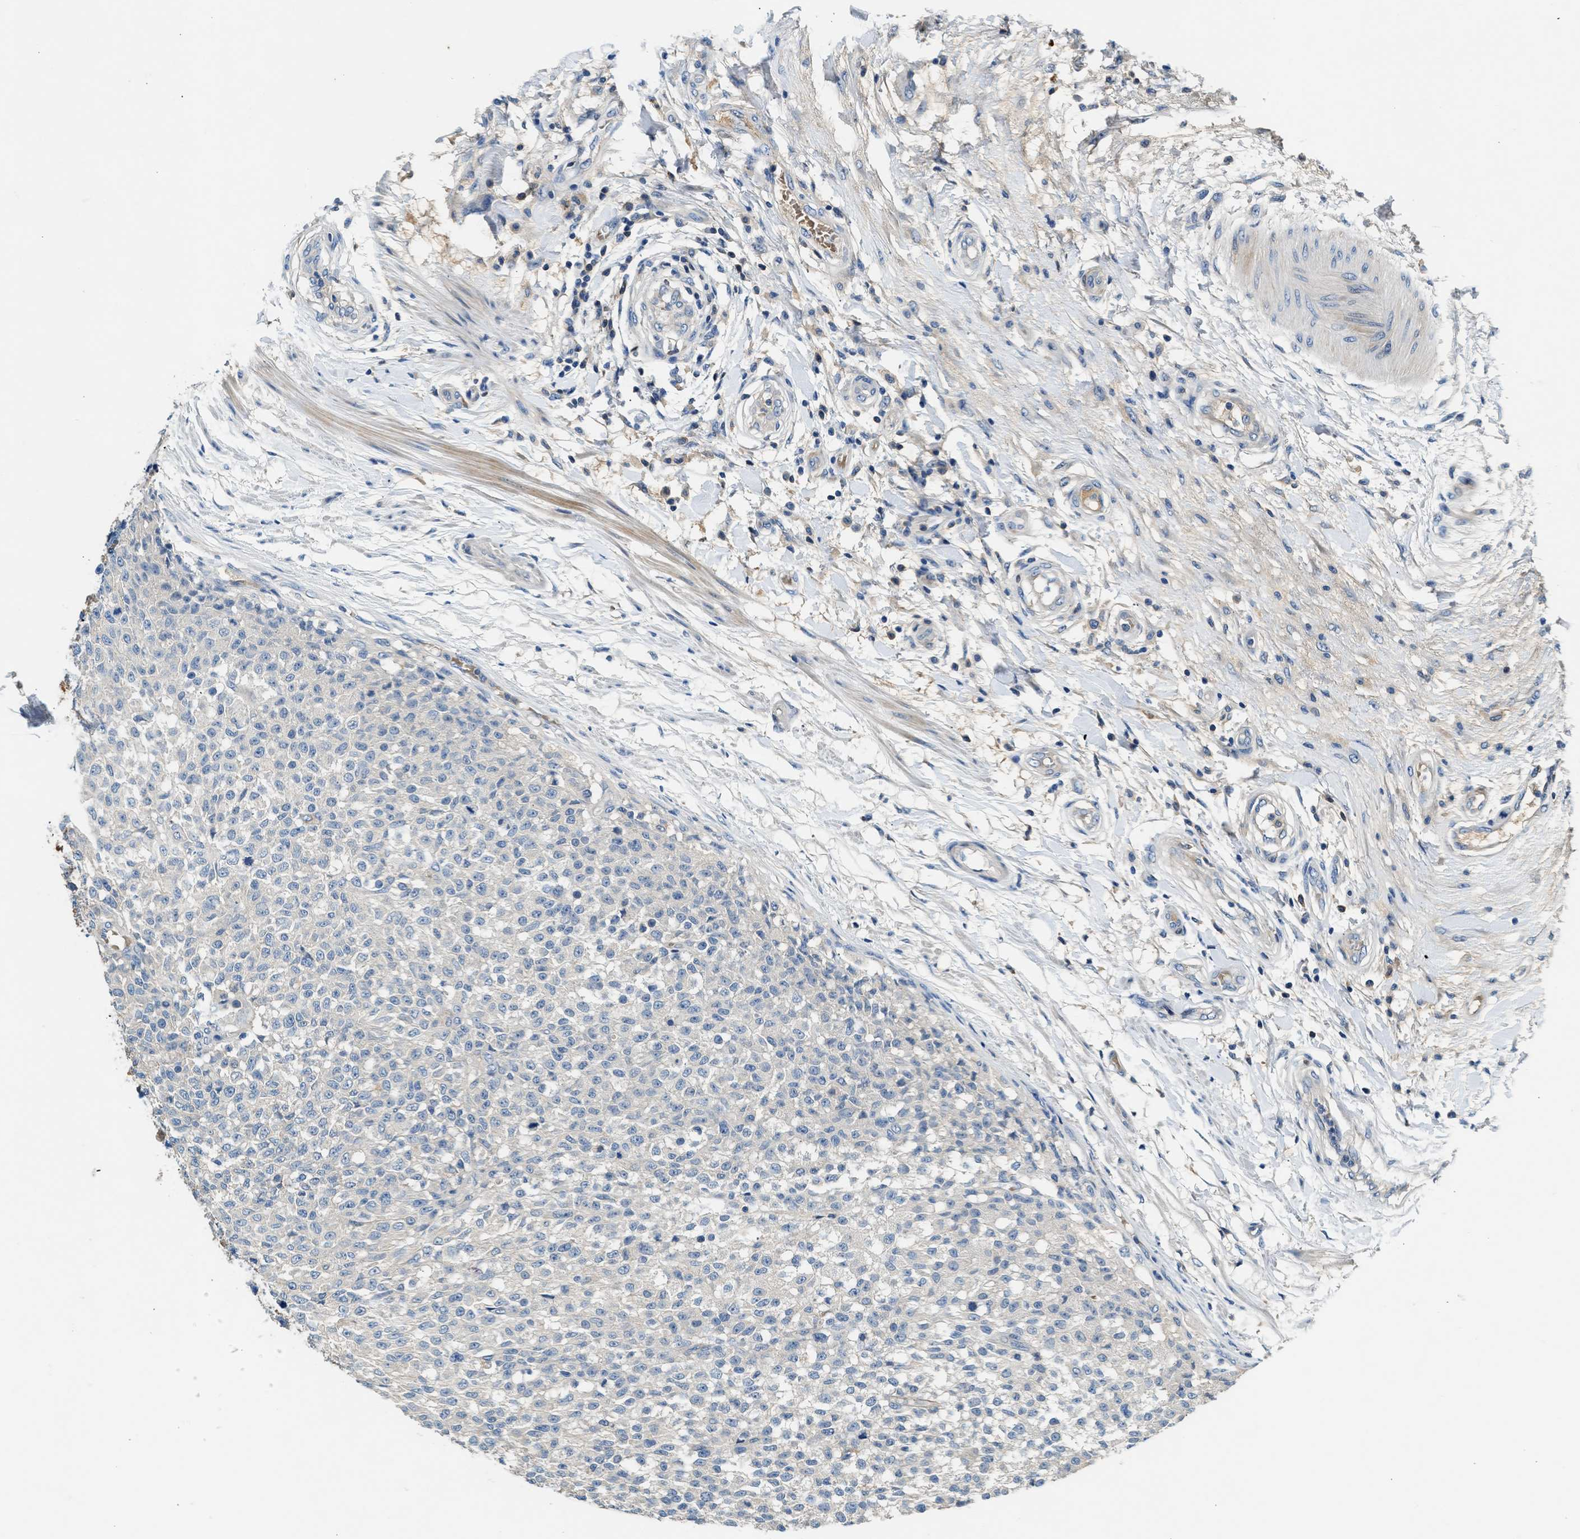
{"staining": {"intensity": "negative", "quantity": "none", "location": "none"}, "tissue": "testis cancer", "cell_type": "Tumor cells", "image_type": "cancer", "snomed": [{"axis": "morphology", "description": "Seminoma, NOS"}, {"axis": "topography", "description": "Testis"}], "caption": "The image demonstrates no significant expression in tumor cells of testis cancer (seminoma). (DAB (3,3'-diaminobenzidine) immunohistochemistry (IHC) with hematoxylin counter stain).", "gene": "RWDD2B", "patient": {"sex": "male", "age": 59}}